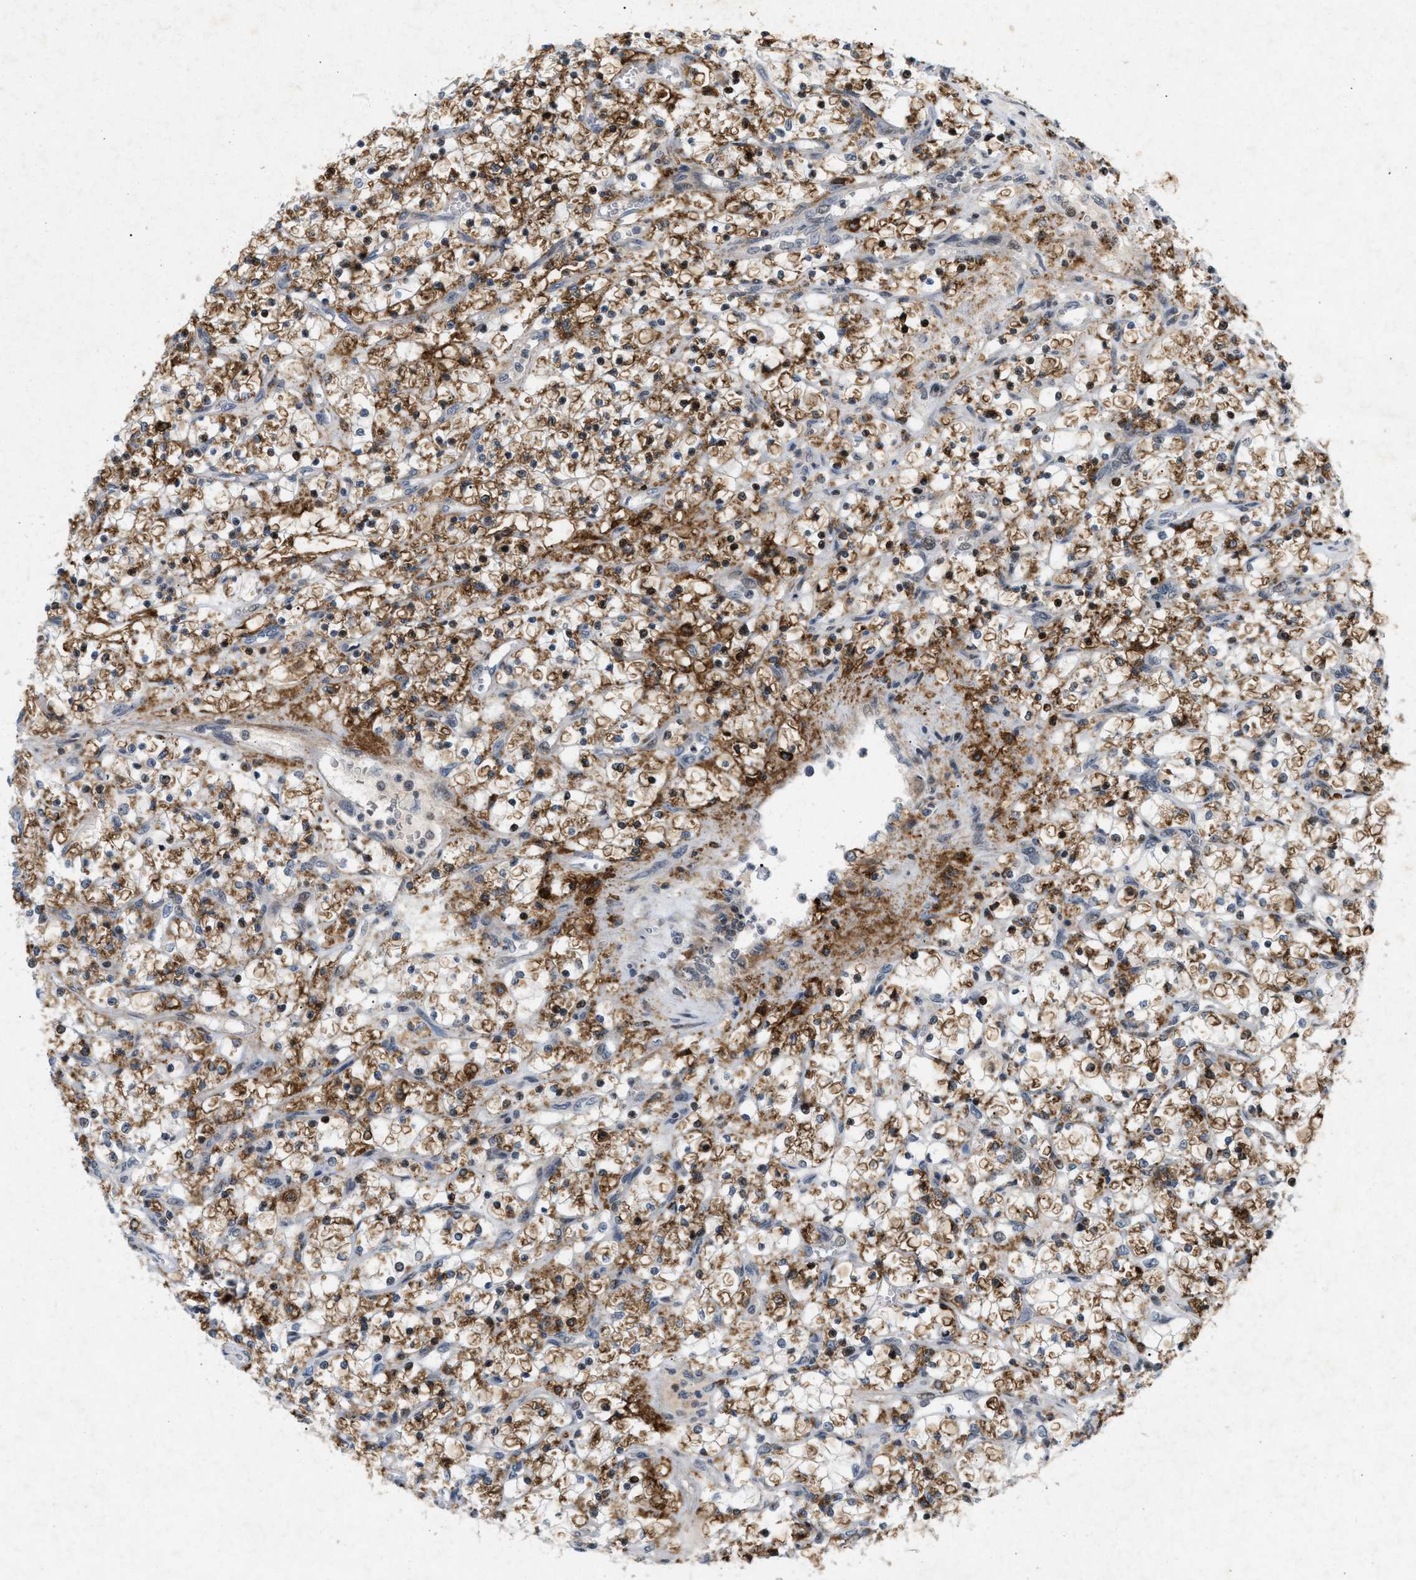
{"staining": {"intensity": "moderate", "quantity": ">75%", "location": "cytoplasmic/membranous"}, "tissue": "renal cancer", "cell_type": "Tumor cells", "image_type": "cancer", "snomed": [{"axis": "morphology", "description": "Adenocarcinoma, NOS"}, {"axis": "topography", "description": "Kidney"}], "caption": "High-magnification brightfield microscopy of renal adenocarcinoma stained with DAB (3,3'-diaminobenzidine) (brown) and counterstained with hematoxylin (blue). tumor cells exhibit moderate cytoplasmic/membranous staining is present in about>75% of cells.", "gene": "ZPR1", "patient": {"sex": "female", "age": 69}}